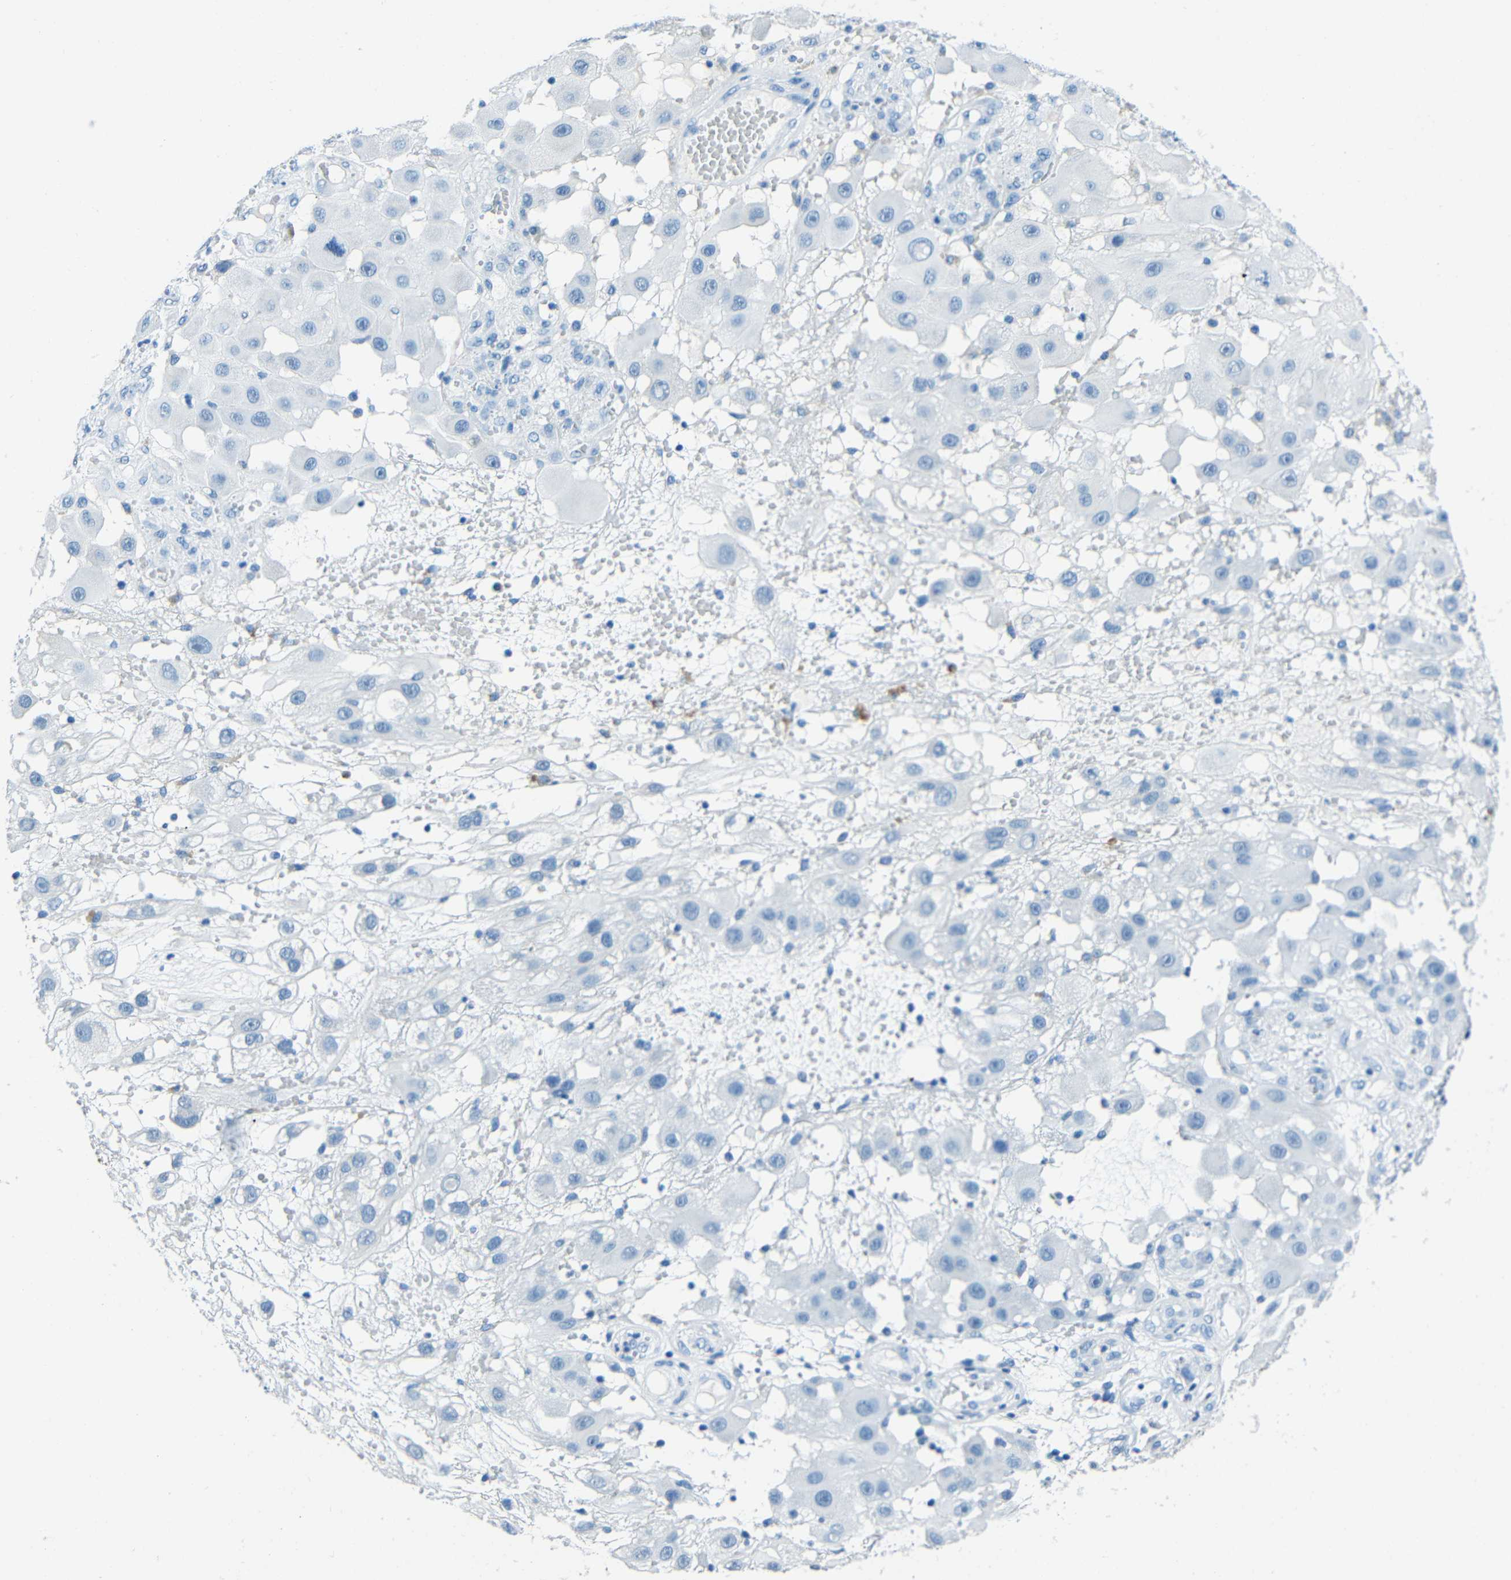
{"staining": {"intensity": "negative", "quantity": "none", "location": "none"}, "tissue": "melanoma", "cell_type": "Tumor cells", "image_type": "cancer", "snomed": [{"axis": "morphology", "description": "Malignant melanoma, NOS"}, {"axis": "topography", "description": "Skin"}], "caption": "Tumor cells show no significant protein positivity in malignant melanoma.", "gene": "FBN2", "patient": {"sex": "female", "age": 81}}